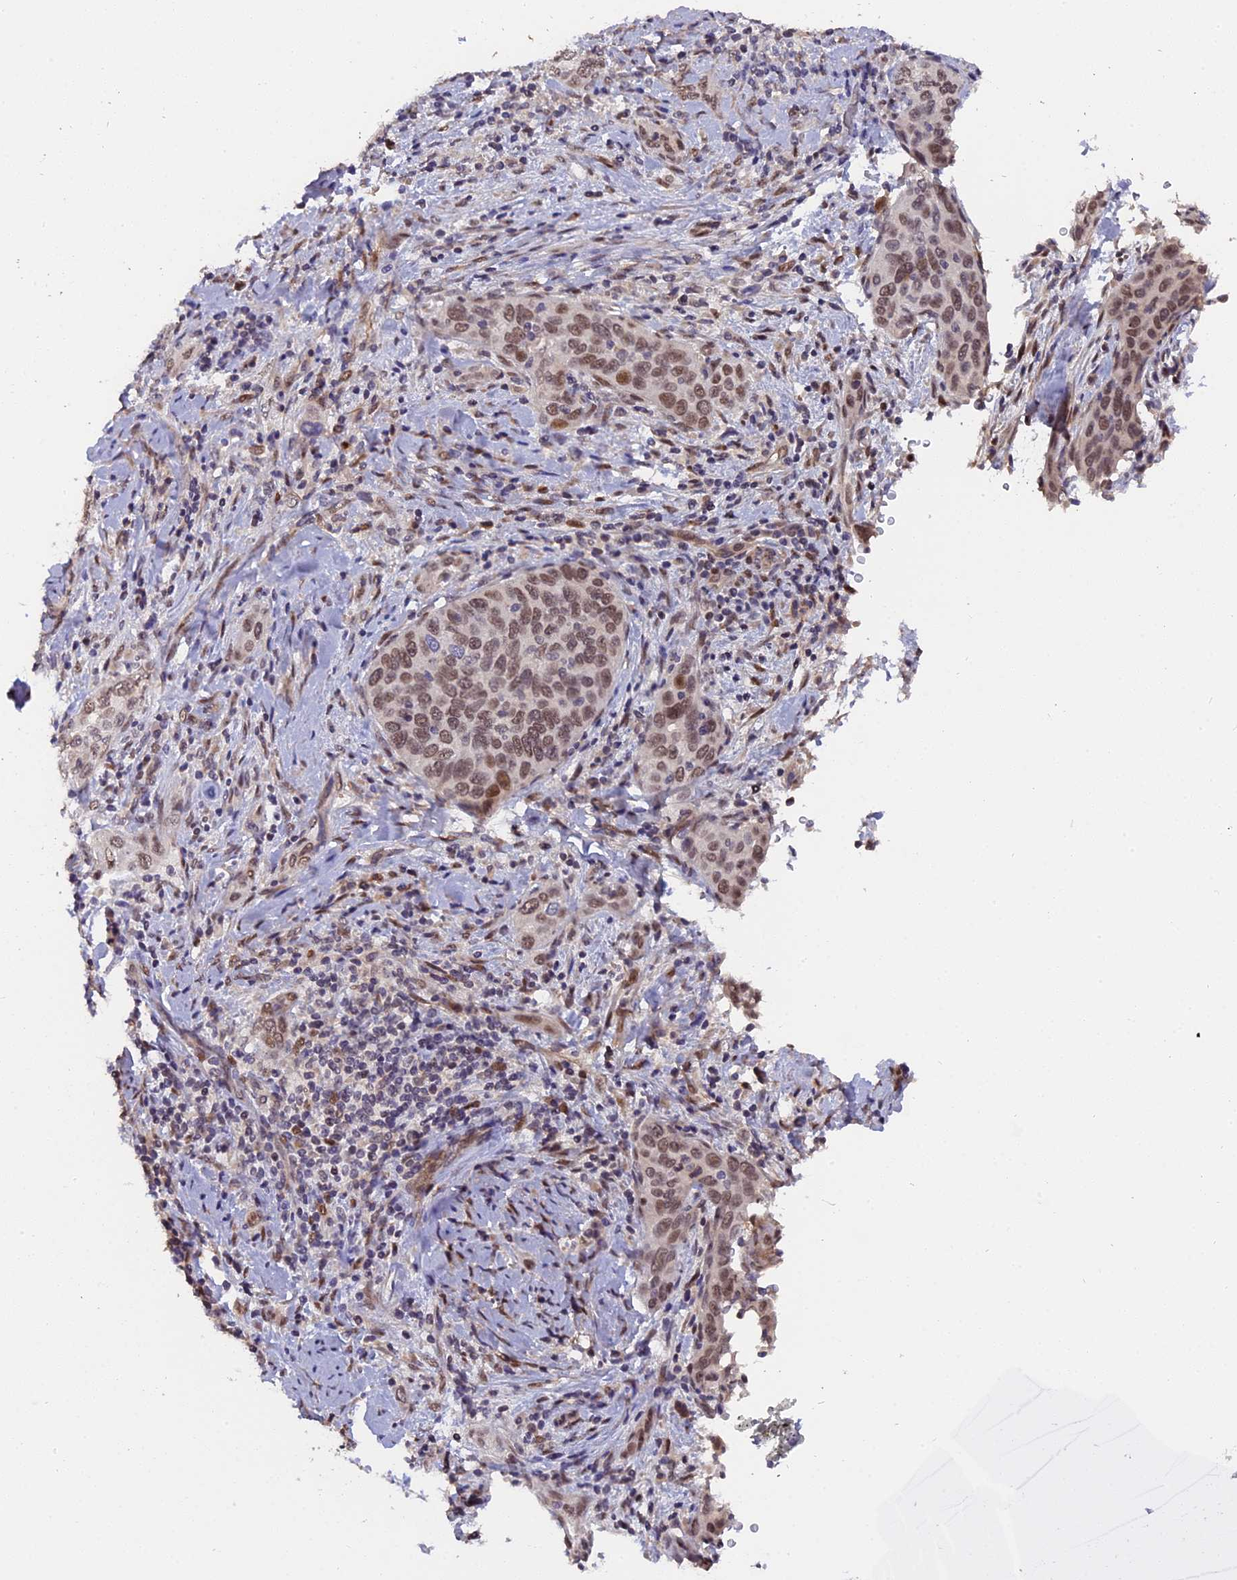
{"staining": {"intensity": "moderate", "quantity": ">75%", "location": "nuclear"}, "tissue": "cervical cancer", "cell_type": "Tumor cells", "image_type": "cancer", "snomed": [{"axis": "morphology", "description": "Squamous cell carcinoma, NOS"}, {"axis": "topography", "description": "Cervix"}], "caption": "This photomicrograph displays immunohistochemistry (IHC) staining of human squamous cell carcinoma (cervical), with medium moderate nuclear expression in about >75% of tumor cells.", "gene": "PYGO1", "patient": {"sex": "female", "age": 60}}